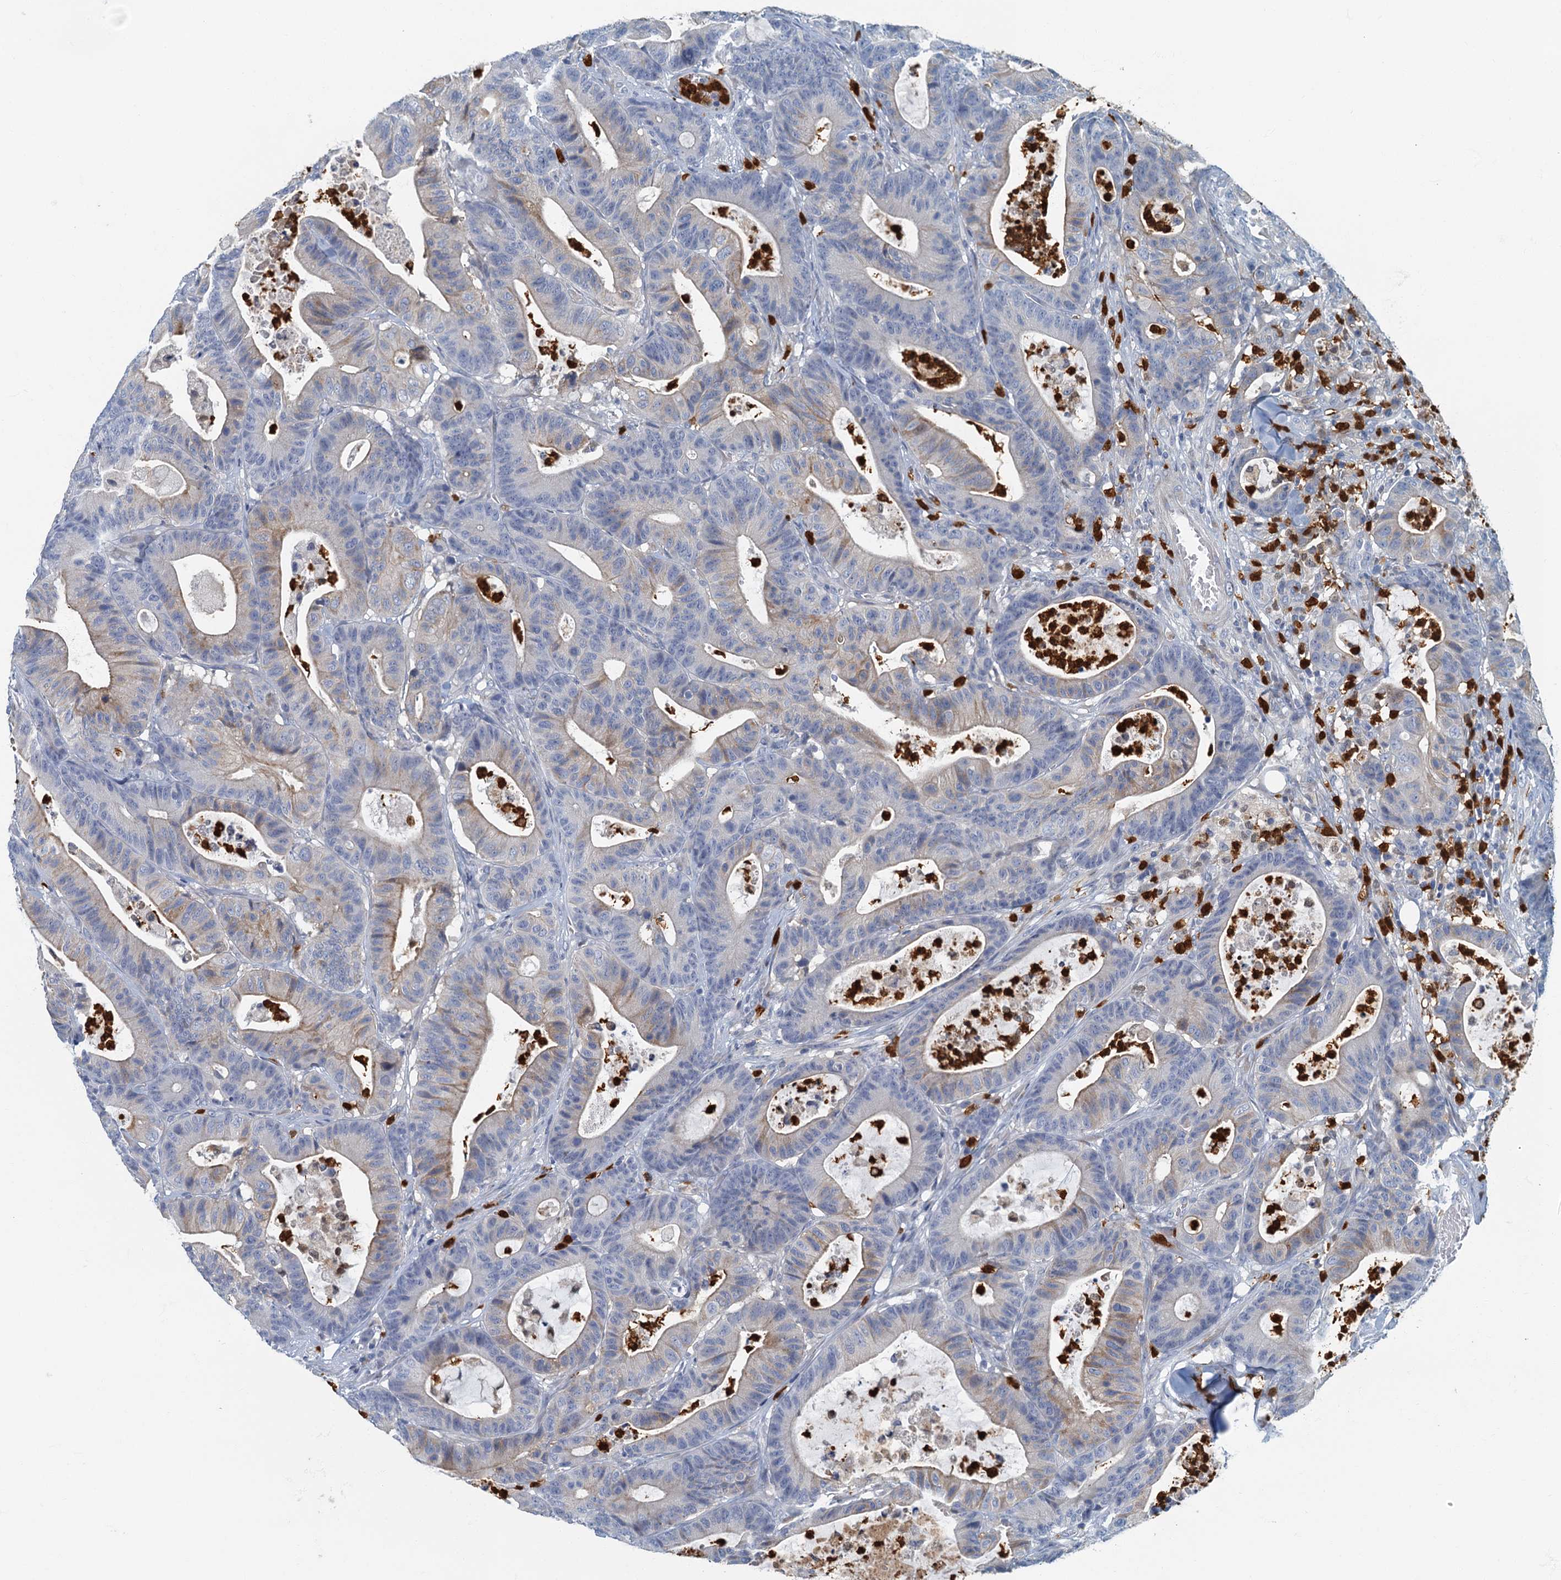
{"staining": {"intensity": "weak", "quantity": "<25%", "location": "cytoplasmic/membranous"}, "tissue": "colorectal cancer", "cell_type": "Tumor cells", "image_type": "cancer", "snomed": [{"axis": "morphology", "description": "Adenocarcinoma, NOS"}, {"axis": "topography", "description": "Colon"}], "caption": "A histopathology image of colorectal adenocarcinoma stained for a protein reveals no brown staining in tumor cells.", "gene": "ANKDD1A", "patient": {"sex": "female", "age": 84}}